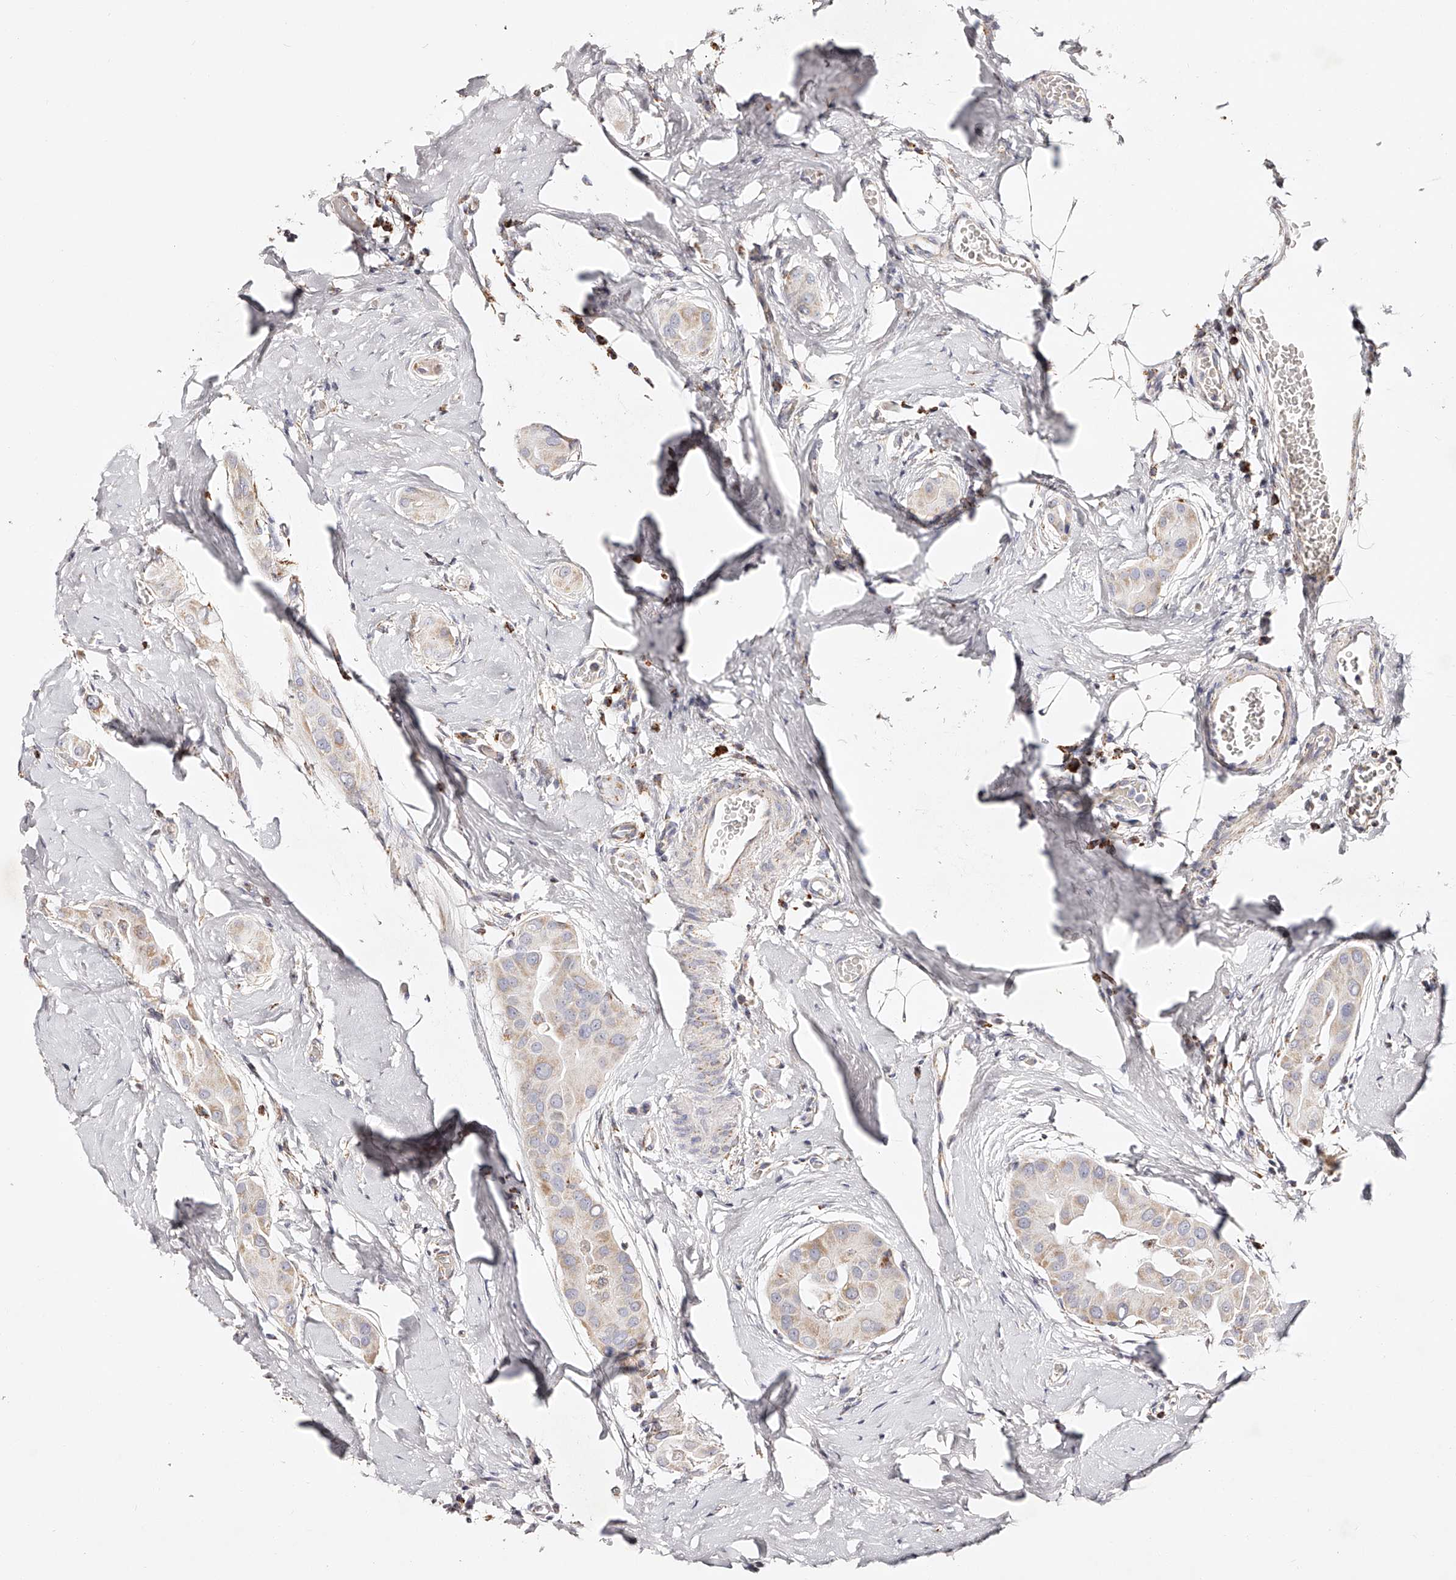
{"staining": {"intensity": "weak", "quantity": "25%-75%", "location": "cytoplasmic/membranous"}, "tissue": "thyroid cancer", "cell_type": "Tumor cells", "image_type": "cancer", "snomed": [{"axis": "morphology", "description": "Papillary adenocarcinoma, NOS"}, {"axis": "topography", "description": "Thyroid gland"}], "caption": "Human thyroid cancer (papillary adenocarcinoma) stained with a brown dye shows weak cytoplasmic/membranous positive staining in approximately 25%-75% of tumor cells.", "gene": "NDUFV3", "patient": {"sex": "male", "age": 33}}